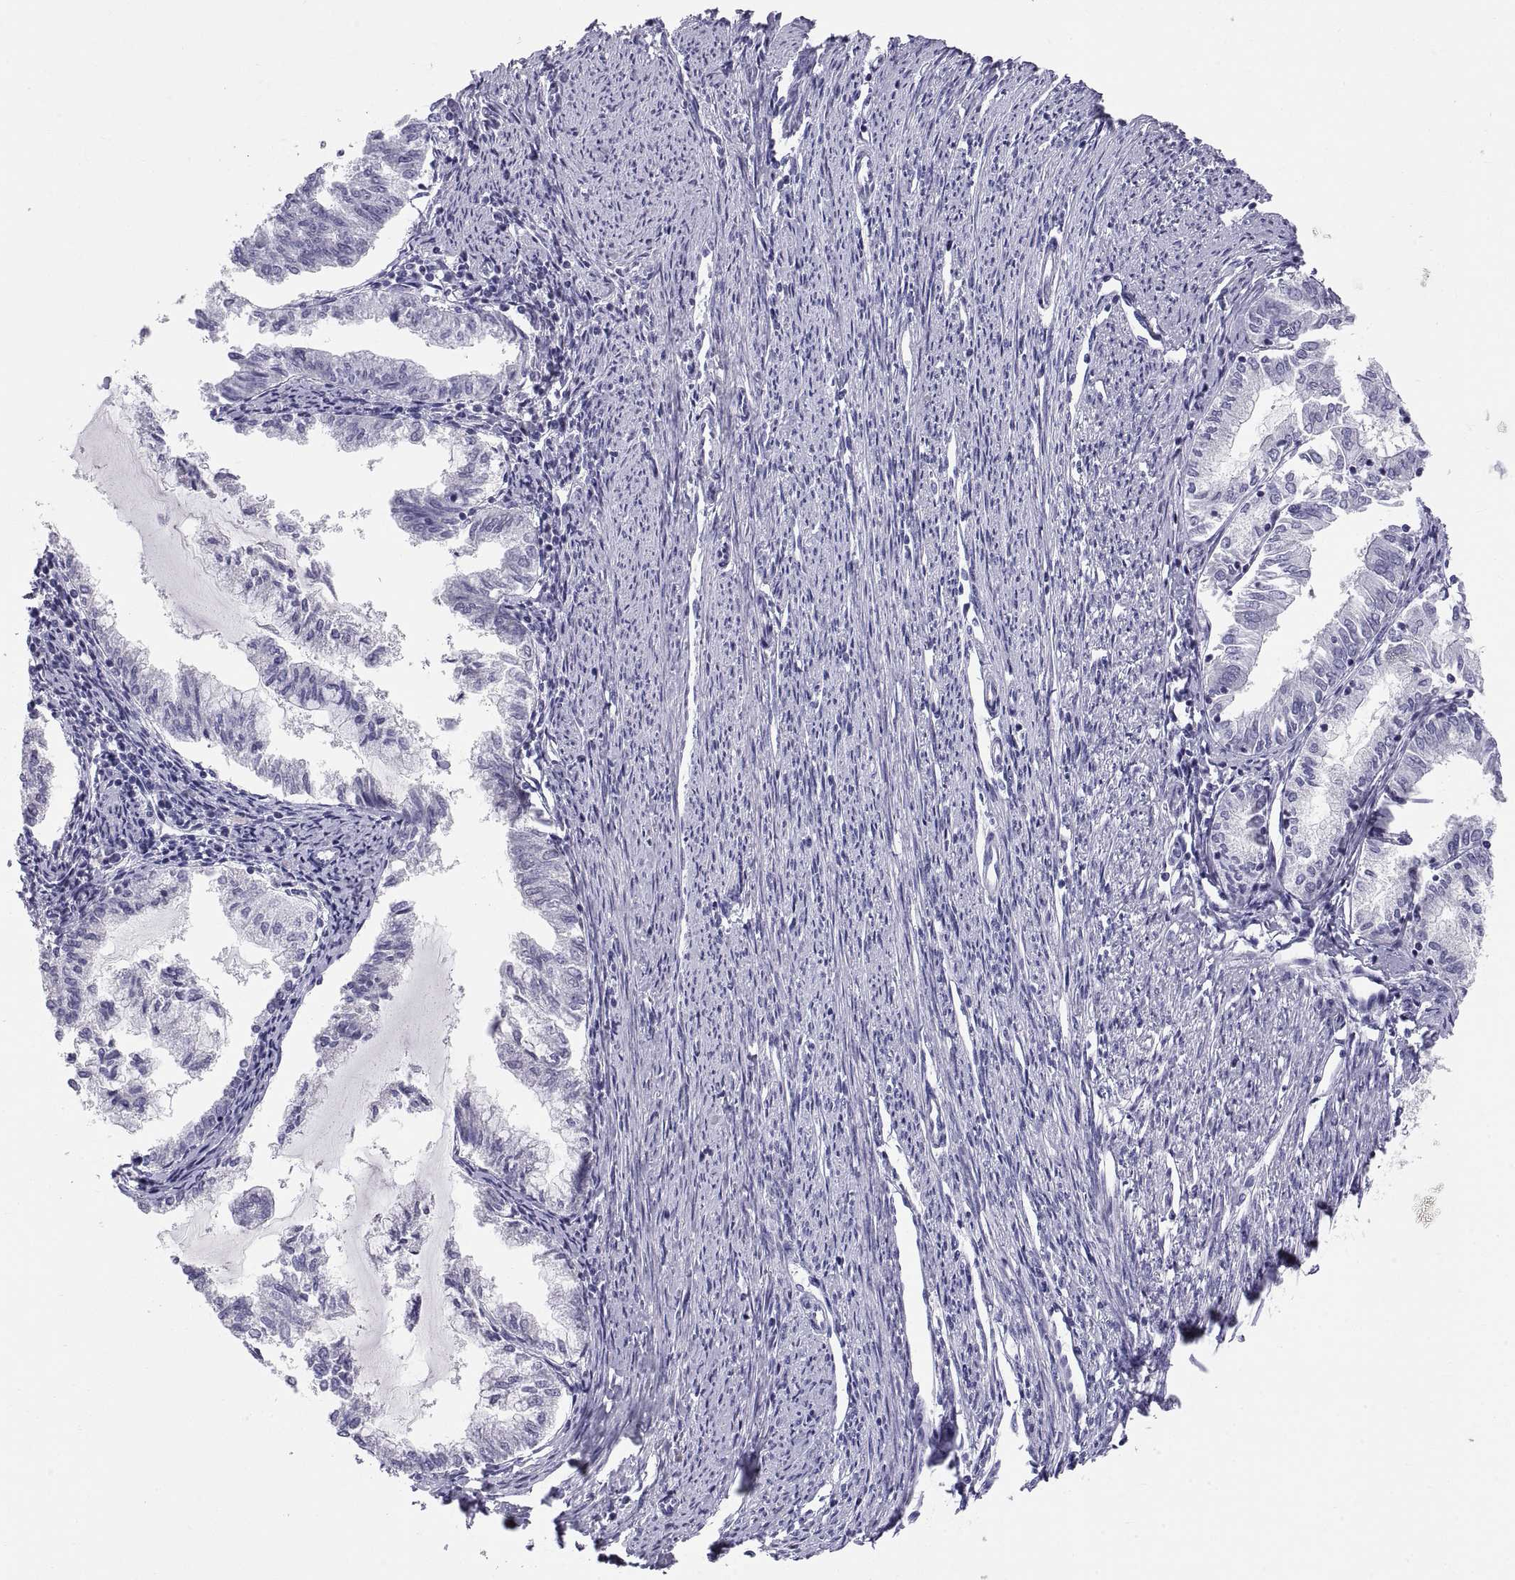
{"staining": {"intensity": "negative", "quantity": "none", "location": "none"}, "tissue": "endometrial cancer", "cell_type": "Tumor cells", "image_type": "cancer", "snomed": [{"axis": "morphology", "description": "Adenocarcinoma, NOS"}, {"axis": "topography", "description": "Endometrium"}], "caption": "Micrograph shows no significant protein positivity in tumor cells of endometrial cancer. (DAB (3,3'-diaminobenzidine) IHC with hematoxylin counter stain).", "gene": "TEX13A", "patient": {"sex": "female", "age": 79}}